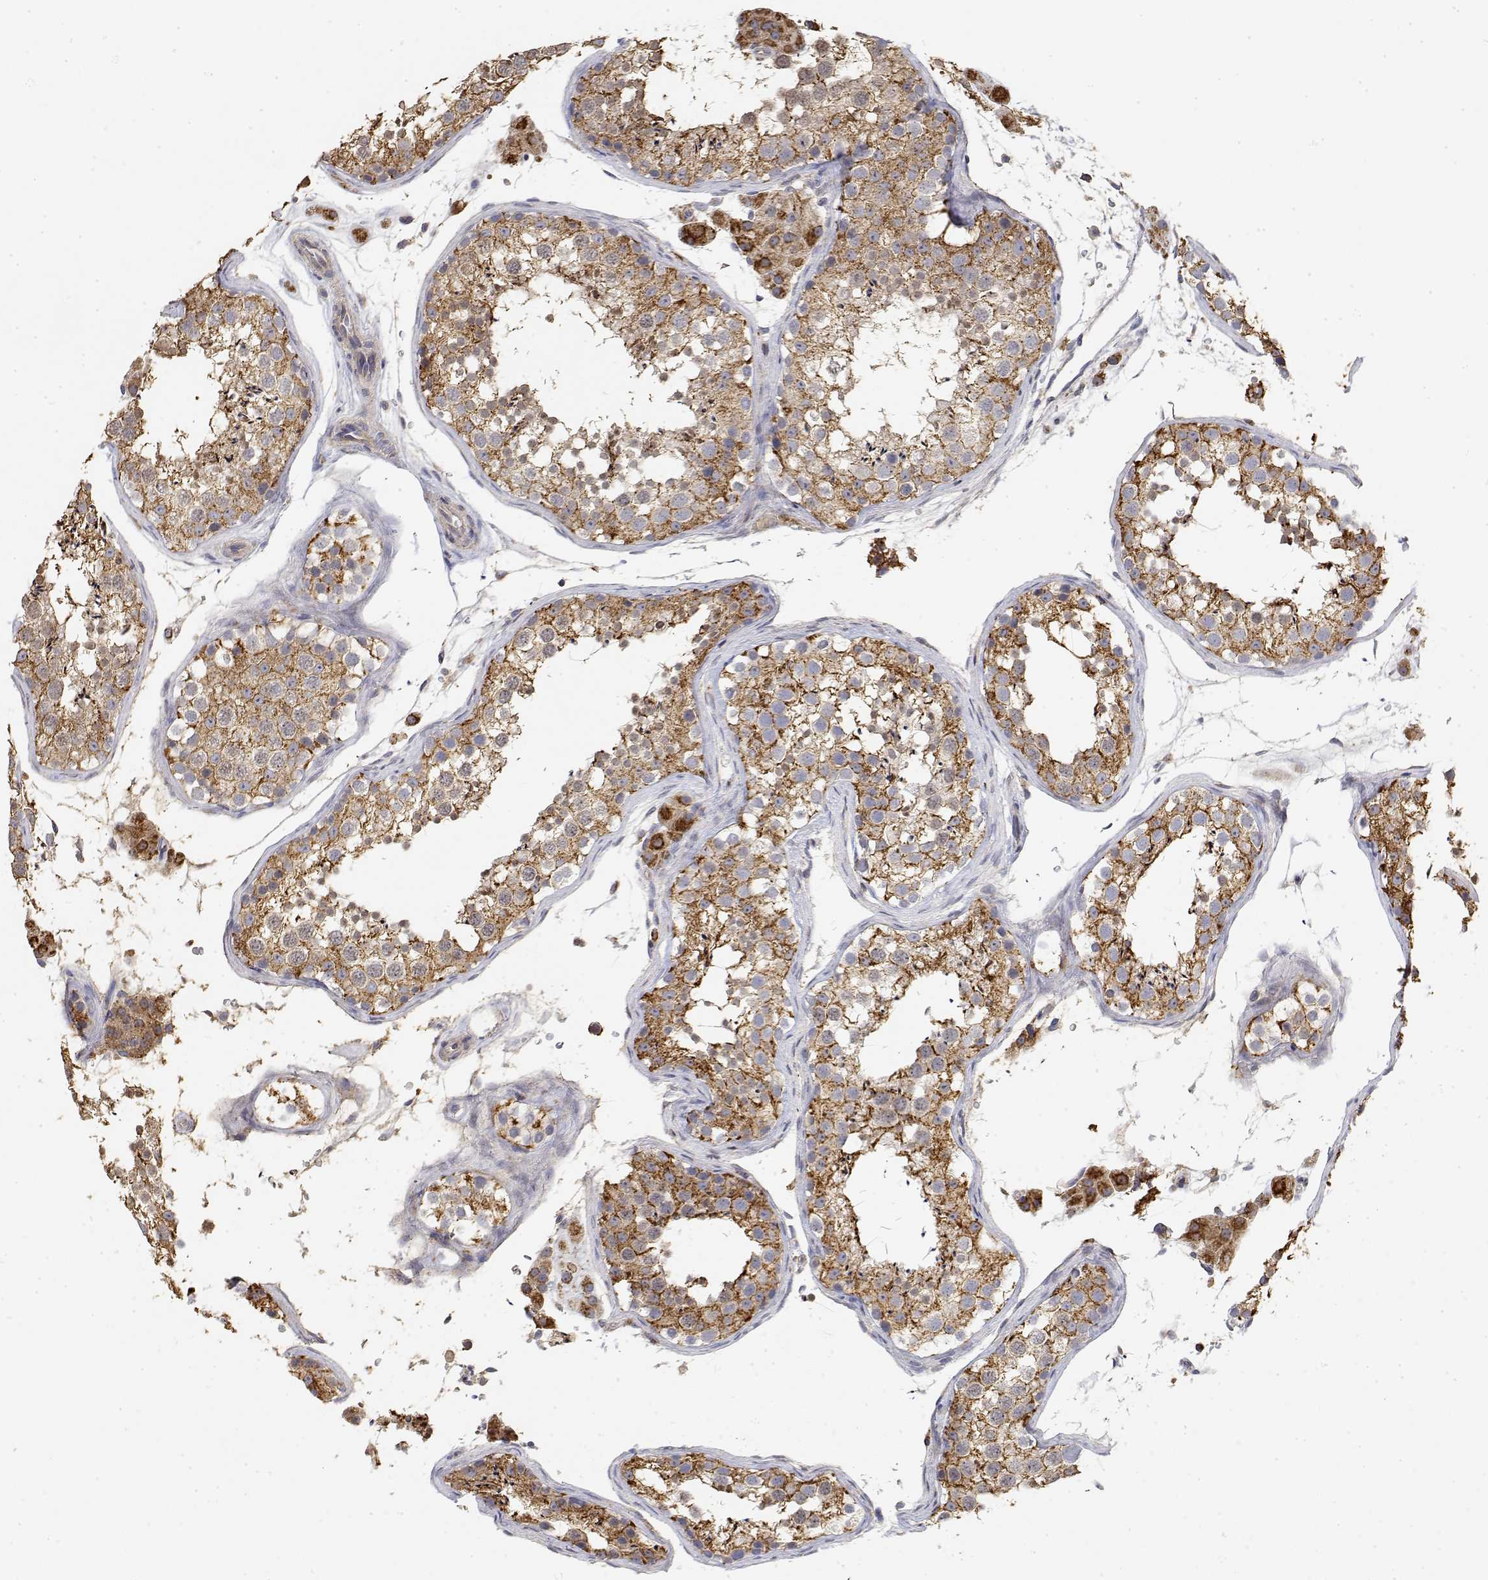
{"staining": {"intensity": "moderate", "quantity": "25%-75%", "location": "cytoplasmic/membranous"}, "tissue": "testis", "cell_type": "Cells in seminiferous ducts", "image_type": "normal", "snomed": [{"axis": "morphology", "description": "Normal tissue, NOS"}, {"axis": "topography", "description": "Testis"}], "caption": "Immunohistochemistry (IHC) (DAB) staining of unremarkable human testis reveals moderate cytoplasmic/membranous protein positivity in approximately 25%-75% of cells in seminiferous ducts.", "gene": "LONRF3", "patient": {"sex": "male", "age": 41}}